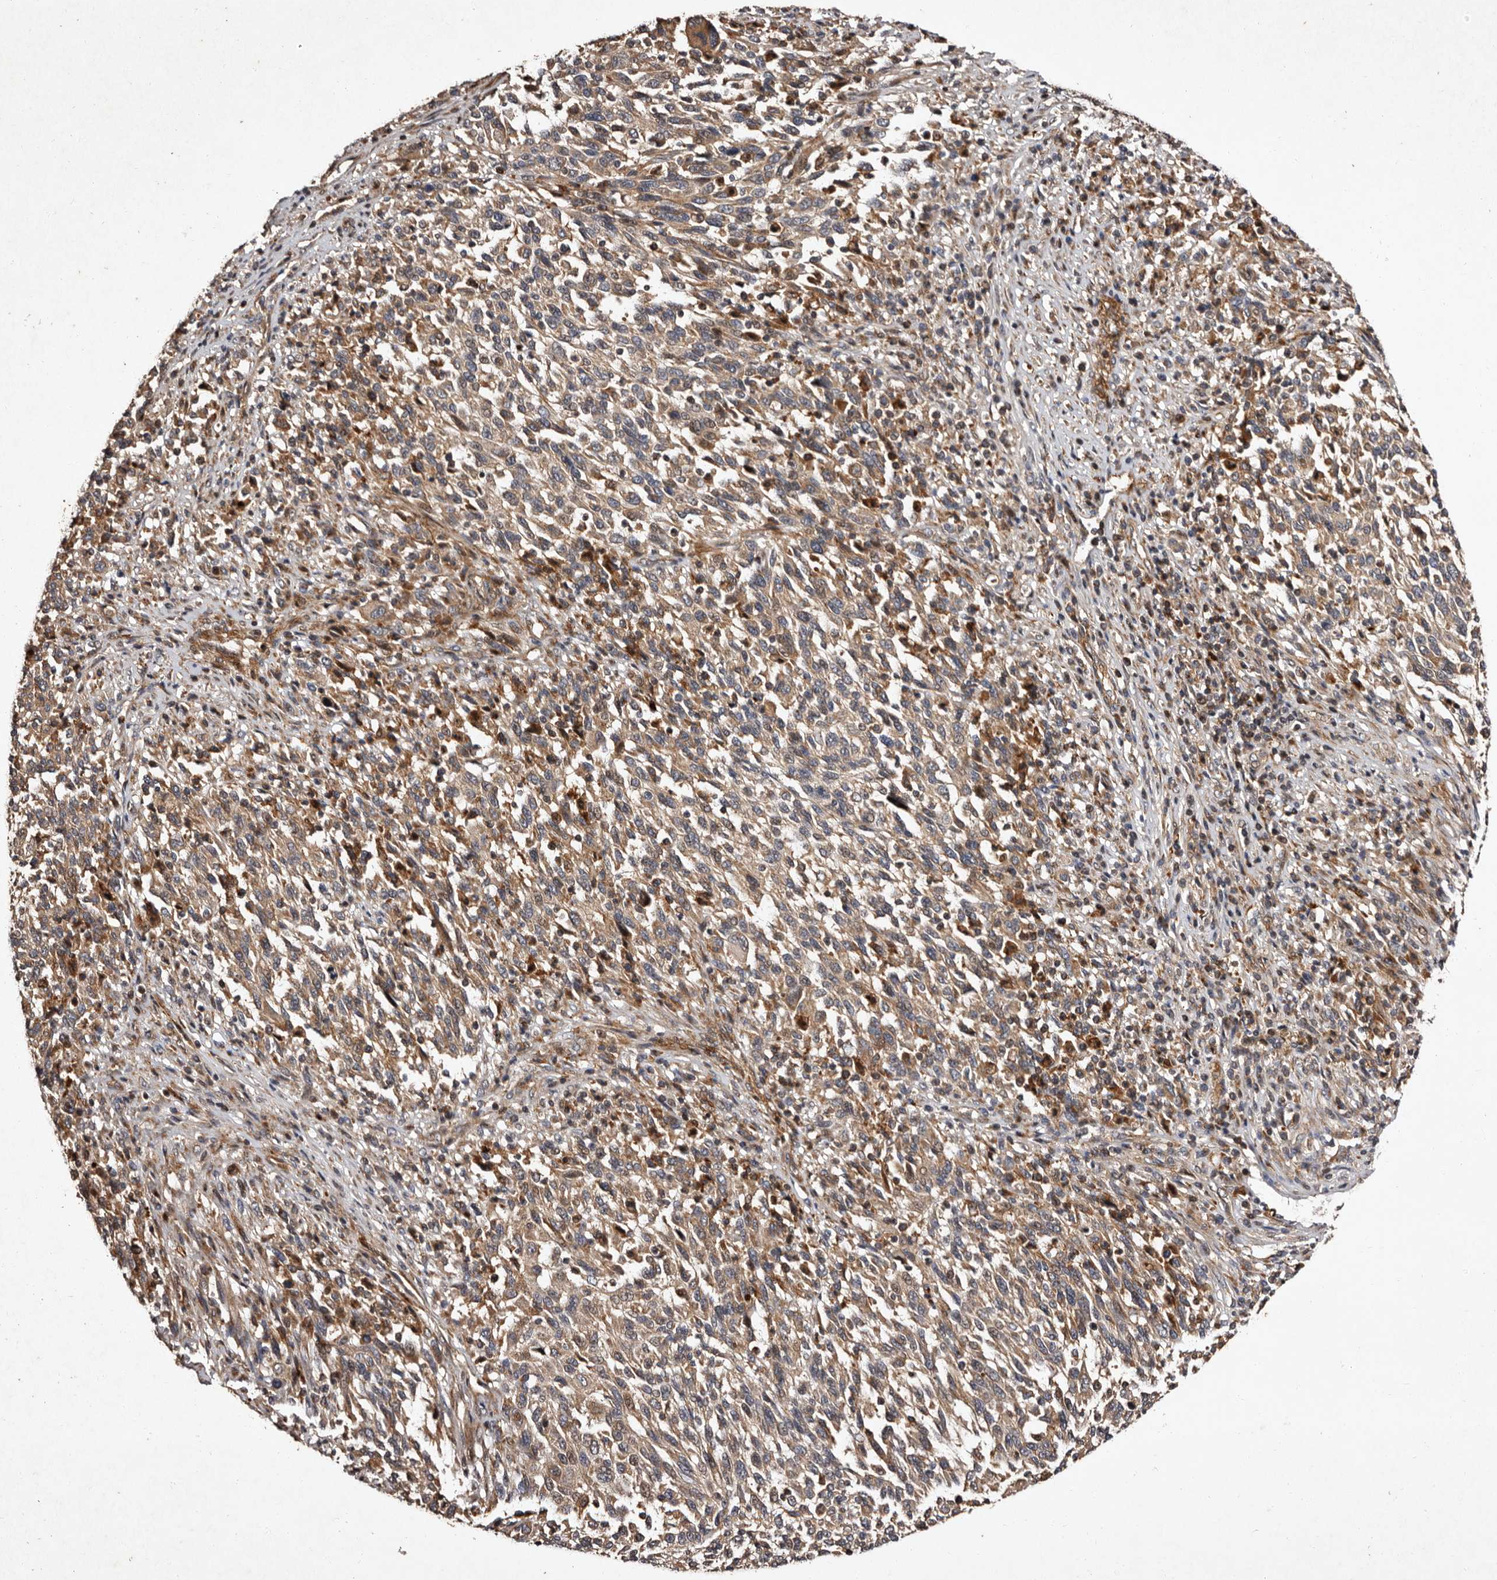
{"staining": {"intensity": "weak", "quantity": ">75%", "location": "cytoplasmic/membranous"}, "tissue": "melanoma", "cell_type": "Tumor cells", "image_type": "cancer", "snomed": [{"axis": "morphology", "description": "Malignant melanoma, Metastatic site"}, {"axis": "topography", "description": "Lymph node"}], "caption": "Protein staining of melanoma tissue reveals weak cytoplasmic/membranous staining in about >75% of tumor cells.", "gene": "PRKD3", "patient": {"sex": "male", "age": 61}}